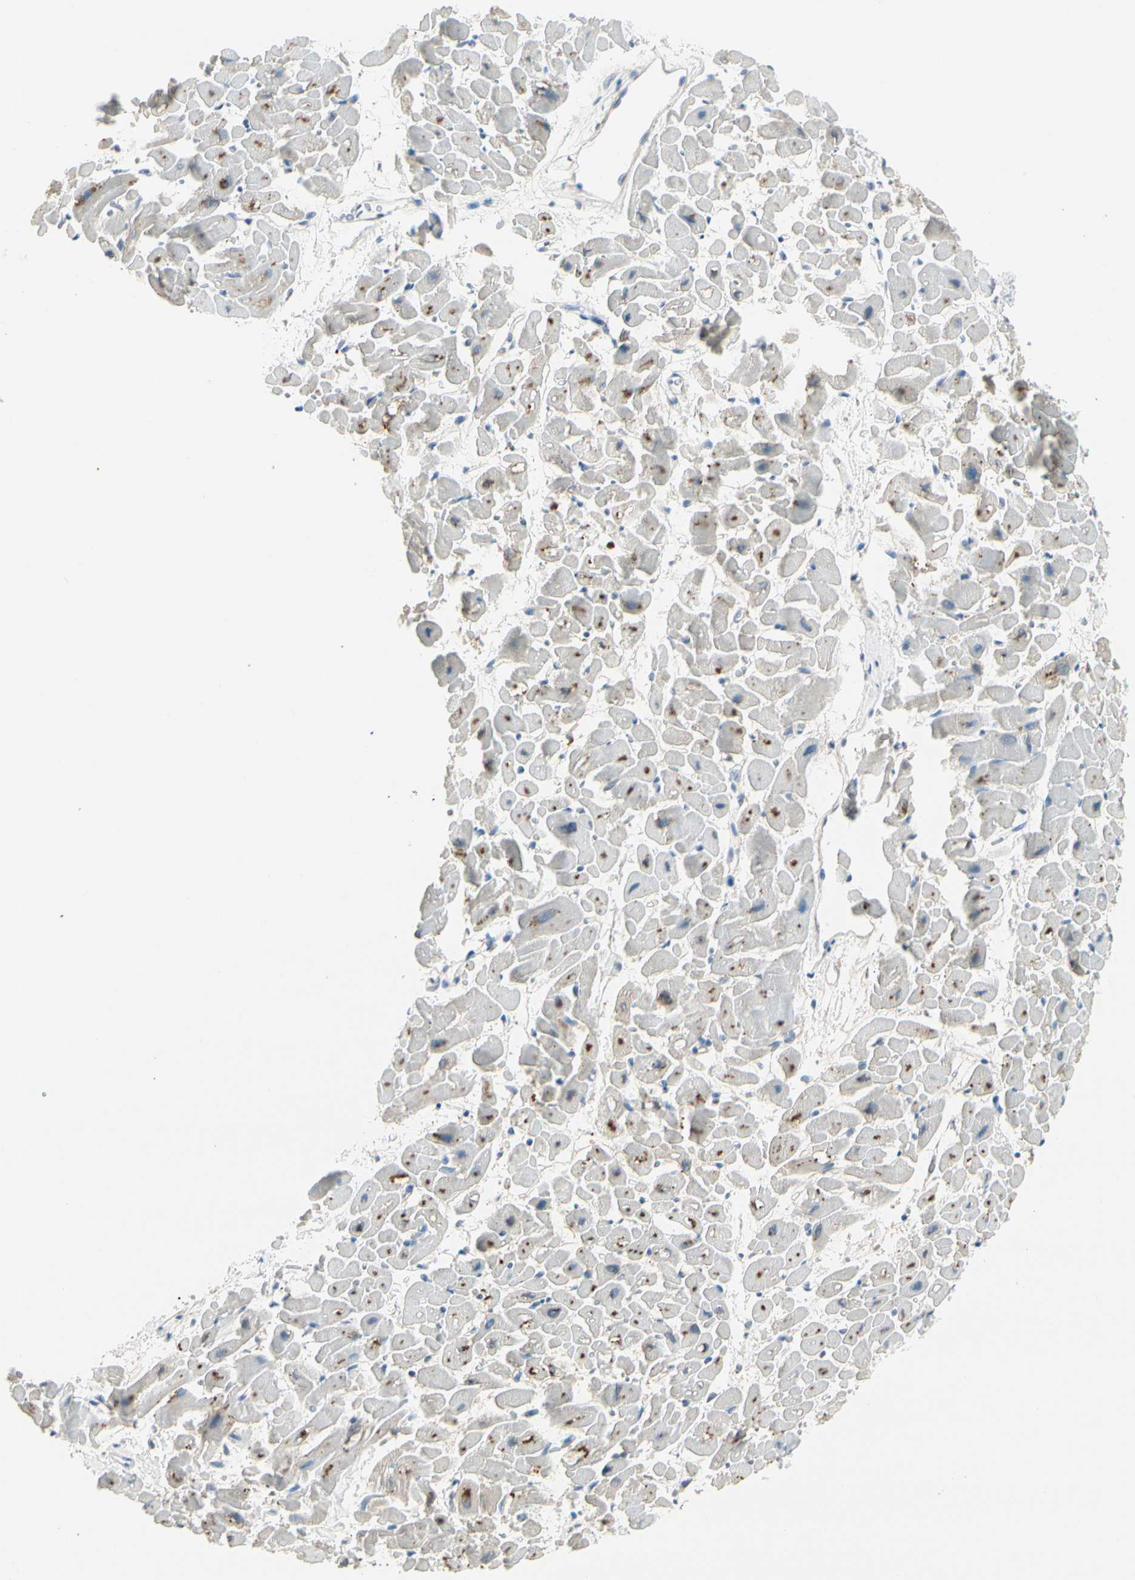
{"staining": {"intensity": "strong", "quantity": "25%-75%", "location": "cytoplasmic/membranous"}, "tissue": "heart muscle", "cell_type": "Cardiomyocytes", "image_type": "normal", "snomed": [{"axis": "morphology", "description": "Normal tissue, NOS"}, {"axis": "topography", "description": "Heart"}], "caption": "Protein staining of unremarkable heart muscle shows strong cytoplasmic/membranous expression in approximately 25%-75% of cardiomyocytes. (DAB IHC, brown staining for protein, blue staining for nuclei).", "gene": "PEBP1", "patient": {"sex": "male", "age": 45}}